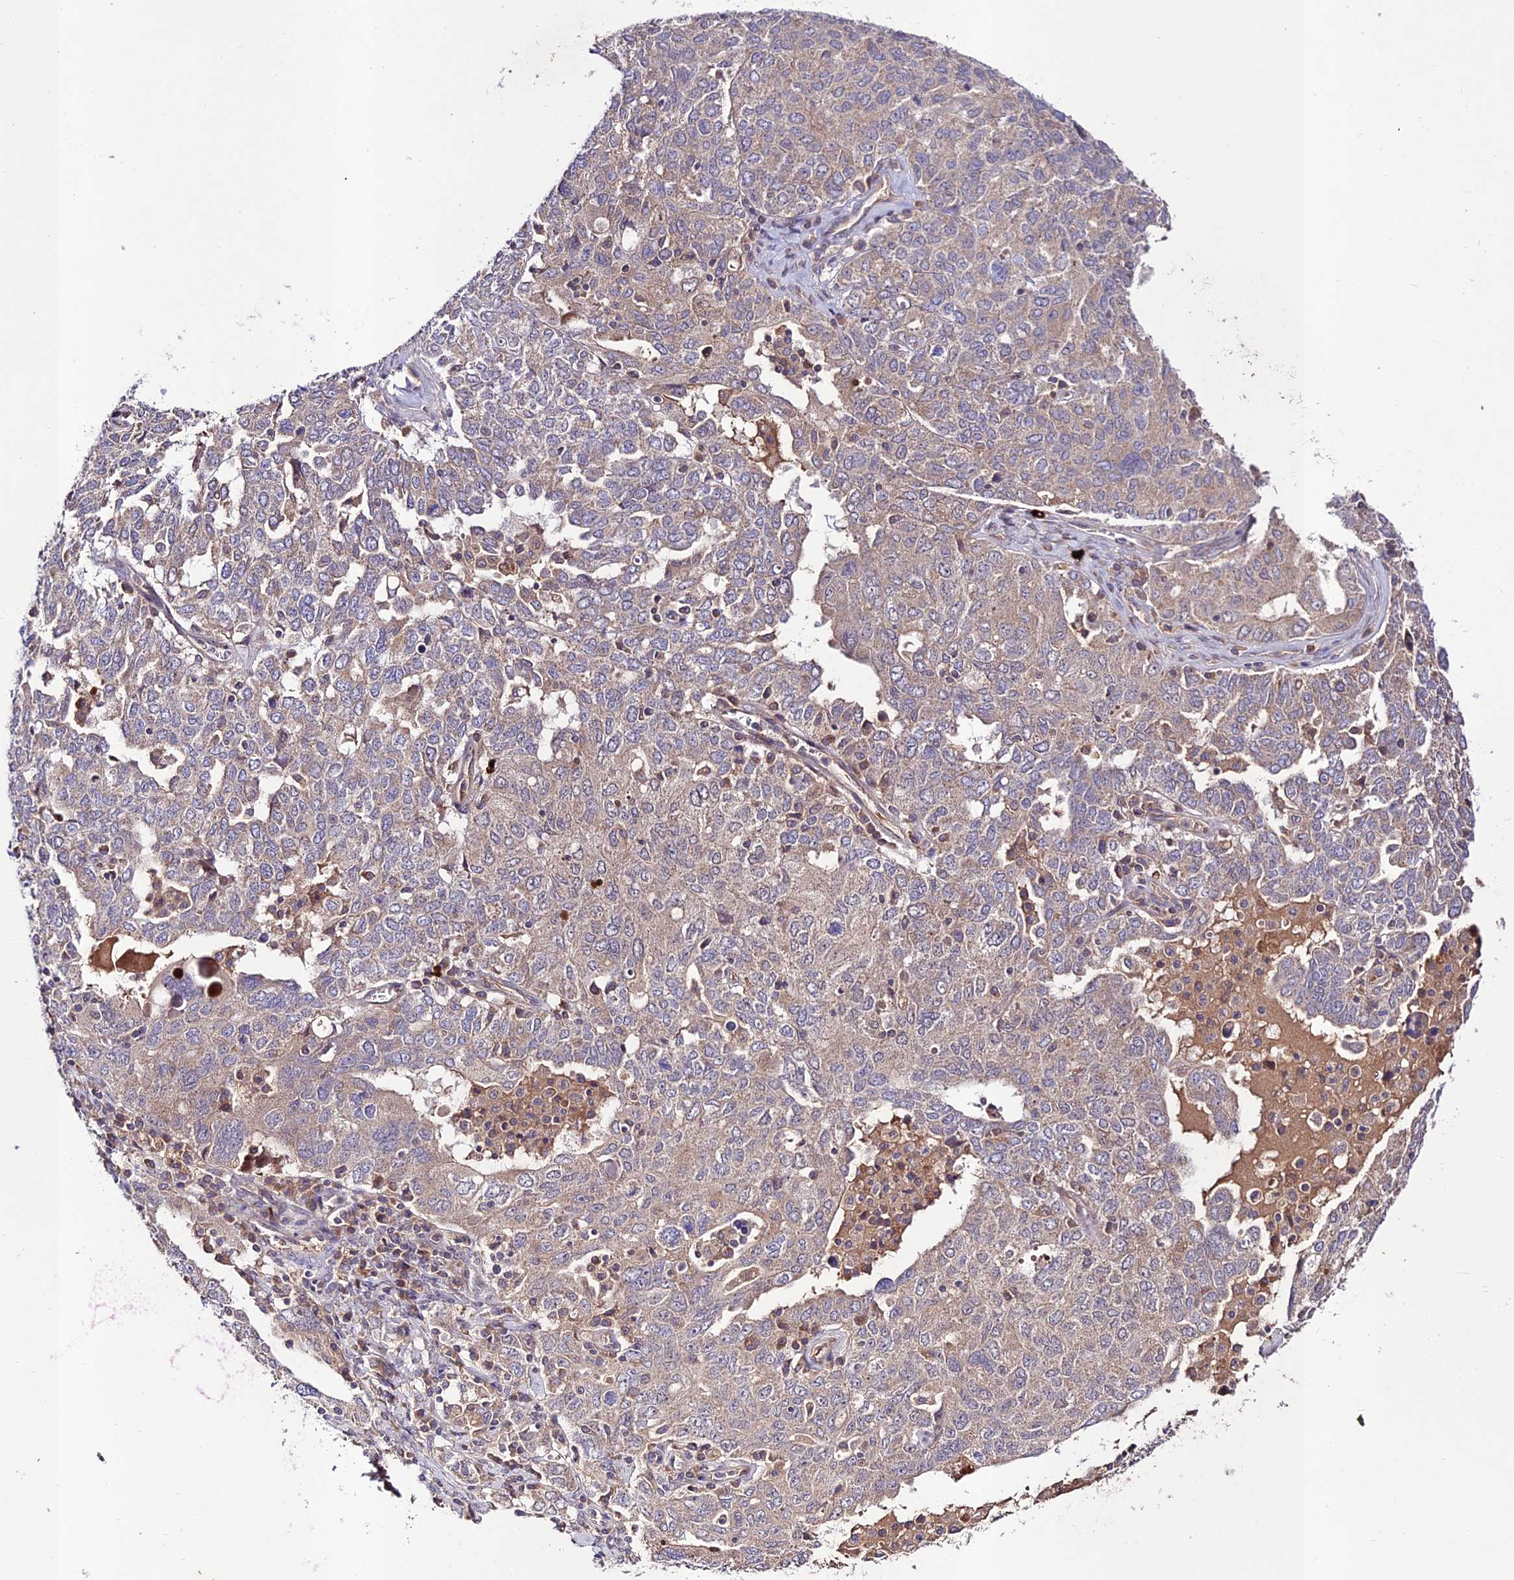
{"staining": {"intensity": "weak", "quantity": "25%-75%", "location": "cytoplasmic/membranous"}, "tissue": "ovarian cancer", "cell_type": "Tumor cells", "image_type": "cancer", "snomed": [{"axis": "morphology", "description": "Carcinoma, endometroid"}, {"axis": "topography", "description": "Ovary"}], "caption": "Brown immunohistochemical staining in human endometroid carcinoma (ovarian) exhibits weak cytoplasmic/membranous expression in about 25%-75% of tumor cells.", "gene": "TMEM259", "patient": {"sex": "female", "age": 62}}